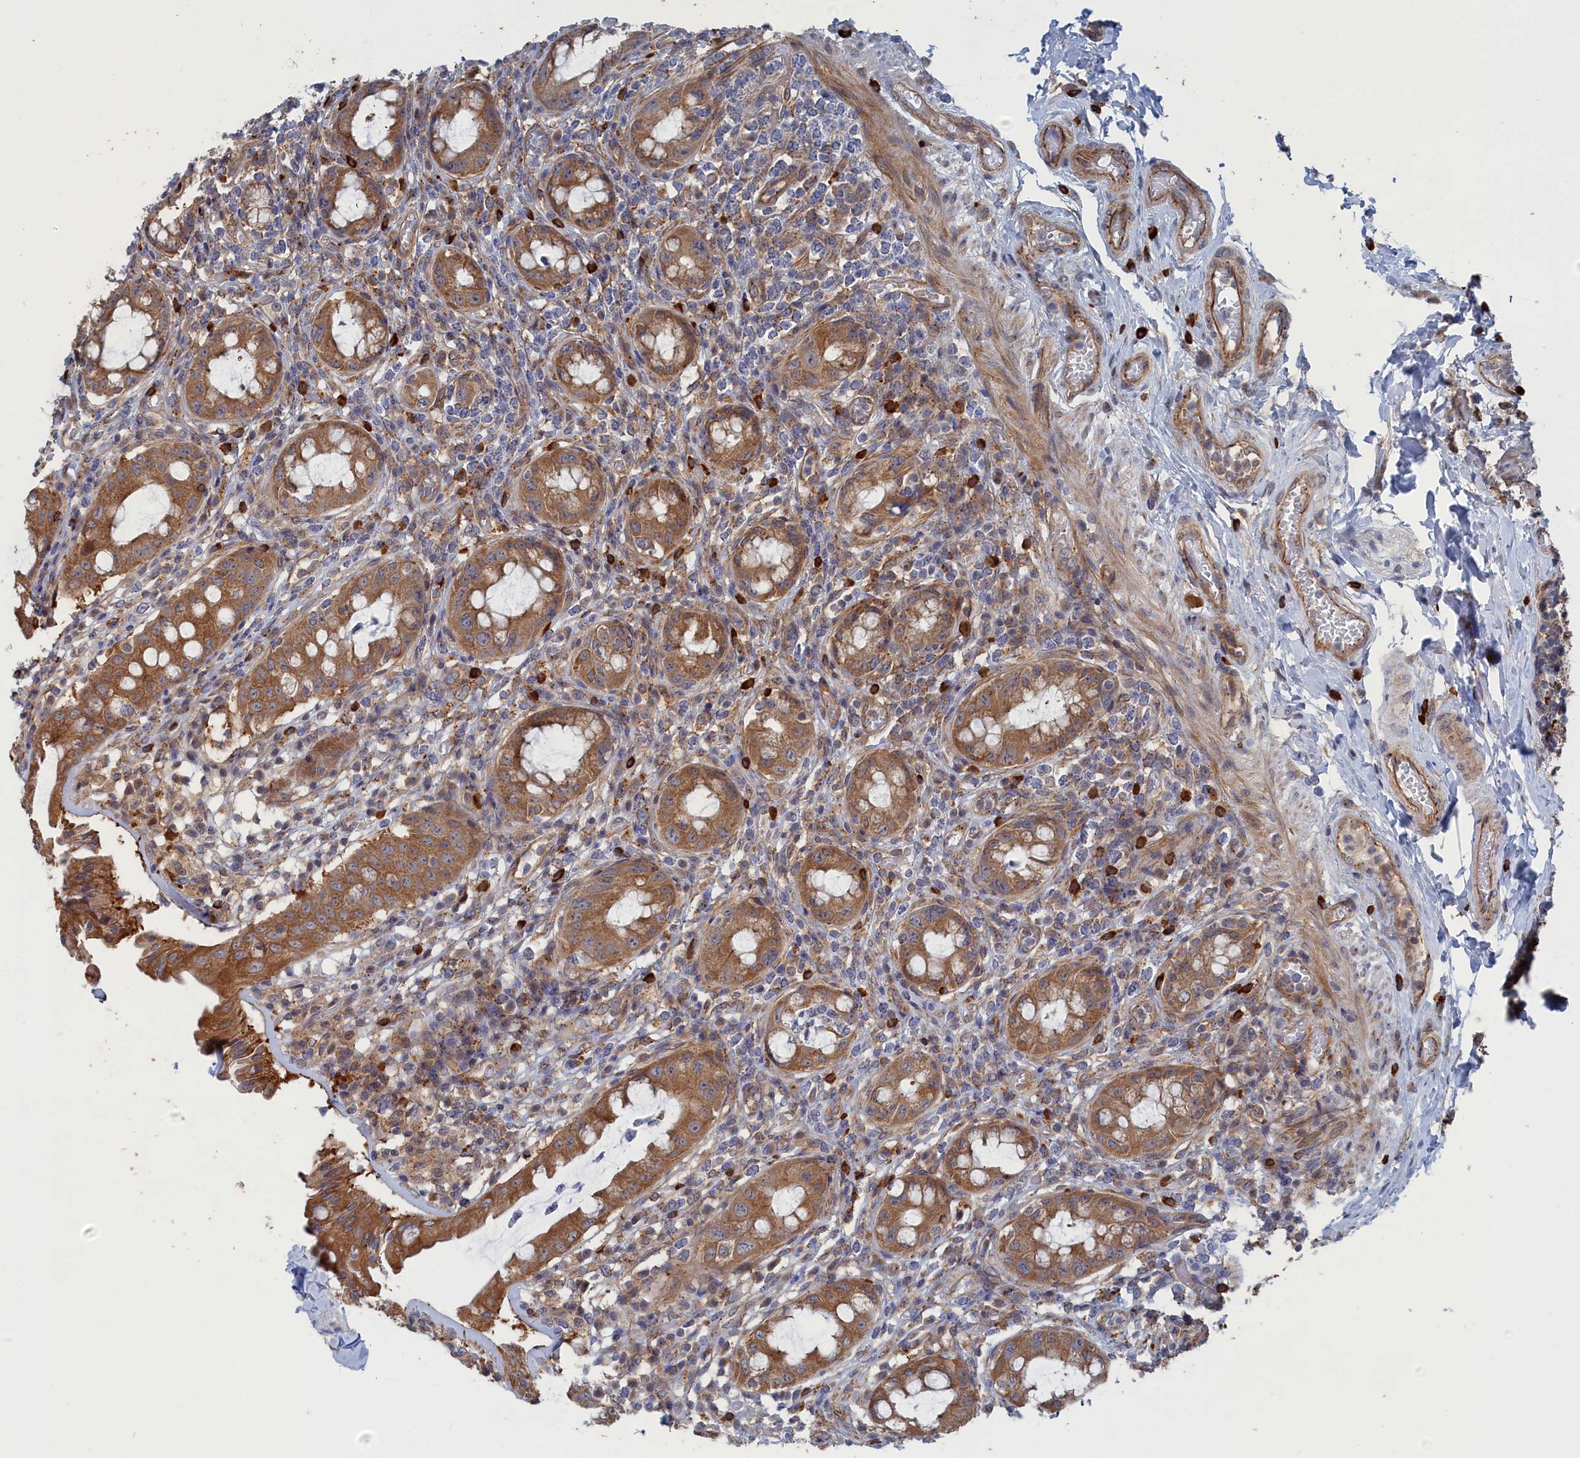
{"staining": {"intensity": "moderate", "quantity": ">75%", "location": "cytoplasmic/membranous"}, "tissue": "rectum", "cell_type": "Glandular cells", "image_type": "normal", "snomed": [{"axis": "morphology", "description": "Normal tissue, NOS"}, {"axis": "topography", "description": "Rectum"}], "caption": "Immunohistochemistry (IHC) histopathology image of benign human rectum stained for a protein (brown), which reveals medium levels of moderate cytoplasmic/membranous positivity in about >75% of glandular cells.", "gene": "FILIP1L", "patient": {"sex": "female", "age": 57}}